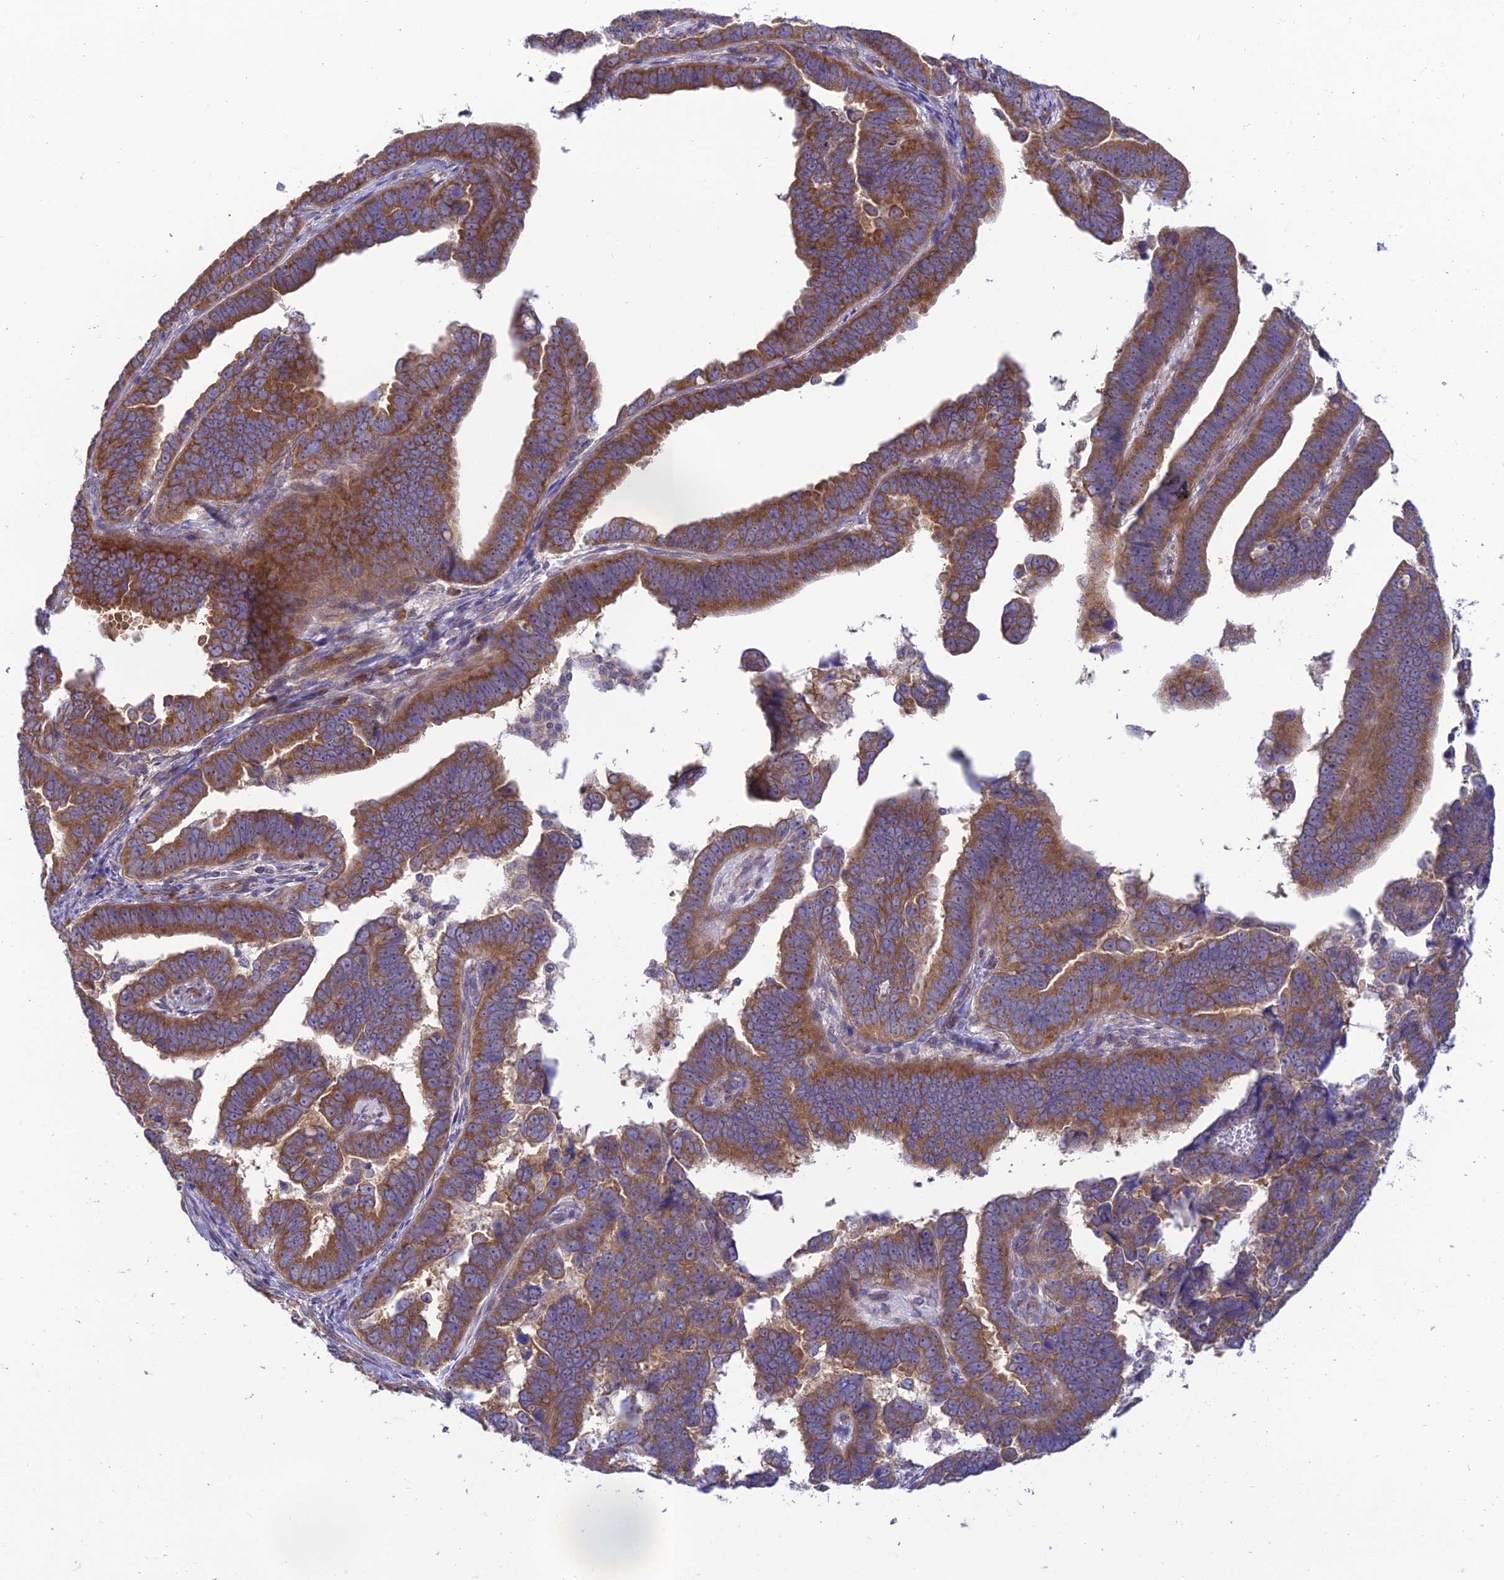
{"staining": {"intensity": "moderate", "quantity": ">75%", "location": "cytoplasmic/membranous"}, "tissue": "endometrial cancer", "cell_type": "Tumor cells", "image_type": "cancer", "snomed": [{"axis": "morphology", "description": "Adenocarcinoma, NOS"}, {"axis": "topography", "description": "Endometrium"}], "caption": "Adenocarcinoma (endometrial) was stained to show a protein in brown. There is medium levels of moderate cytoplasmic/membranous expression in about >75% of tumor cells.", "gene": "CLCN7", "patient": {"sex": "female", "age": 75}}